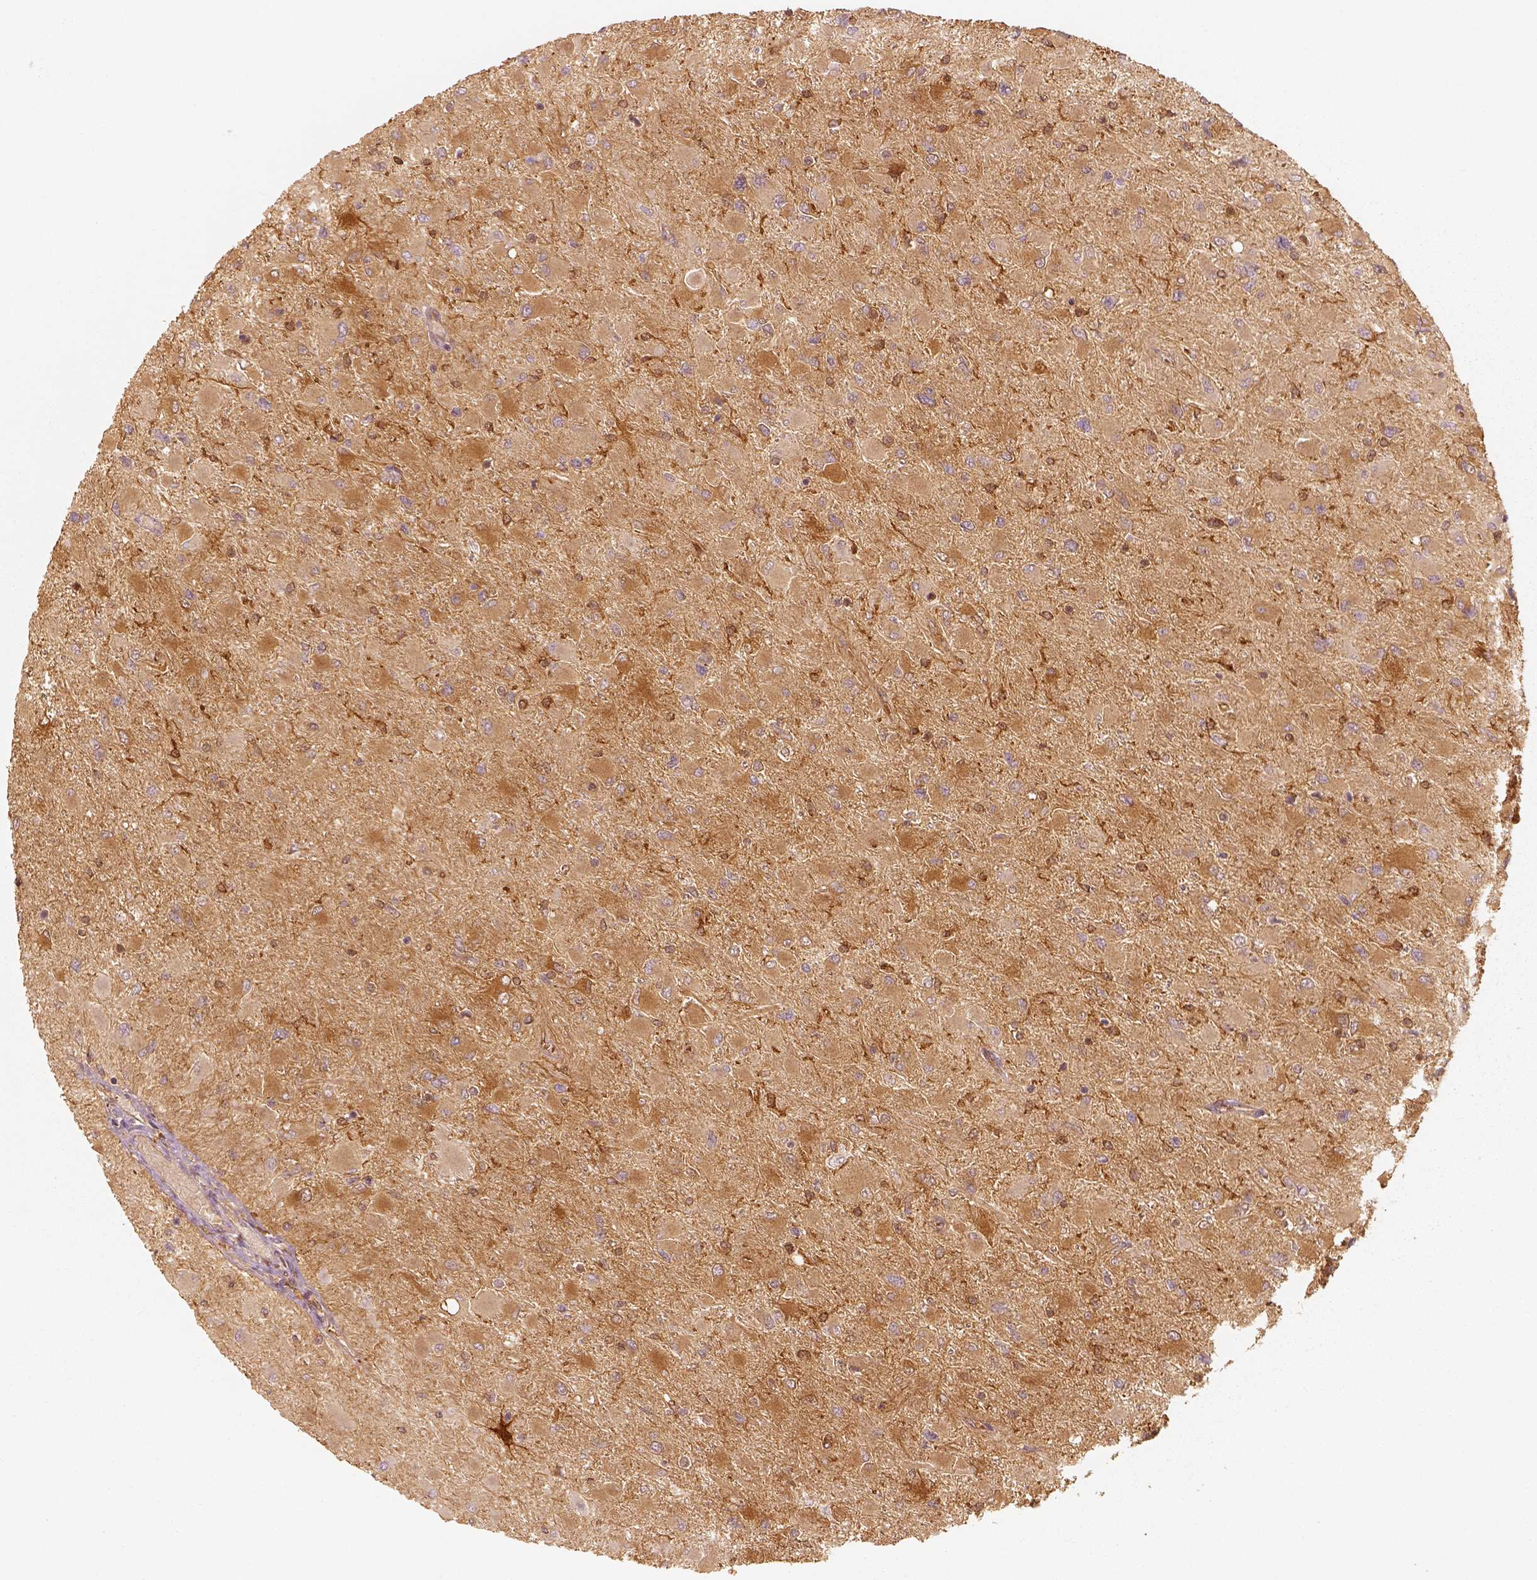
{"staining": {"intensity": "moderate", "quantity": ">75%", "location": "cytoplasmic/membranous"}, "tissue": "glioma", "cell_type": "Tumor cells", "image_type": "cancer", "snomed": [{"axis": "morphology", "description": "Glioma, malignant, High grade"}, {"axis": "topography", "description": "Cerebral cortex"}], "caption": "Malignant glioma (high-grade) was stained to show a protein in brown. There is medium levels of moderate cytoplasmic/membranous positivity in approximately >75% of tumor cells.", "gene": "FSCN1", "patient": {"sex": "female", "age": 36}}